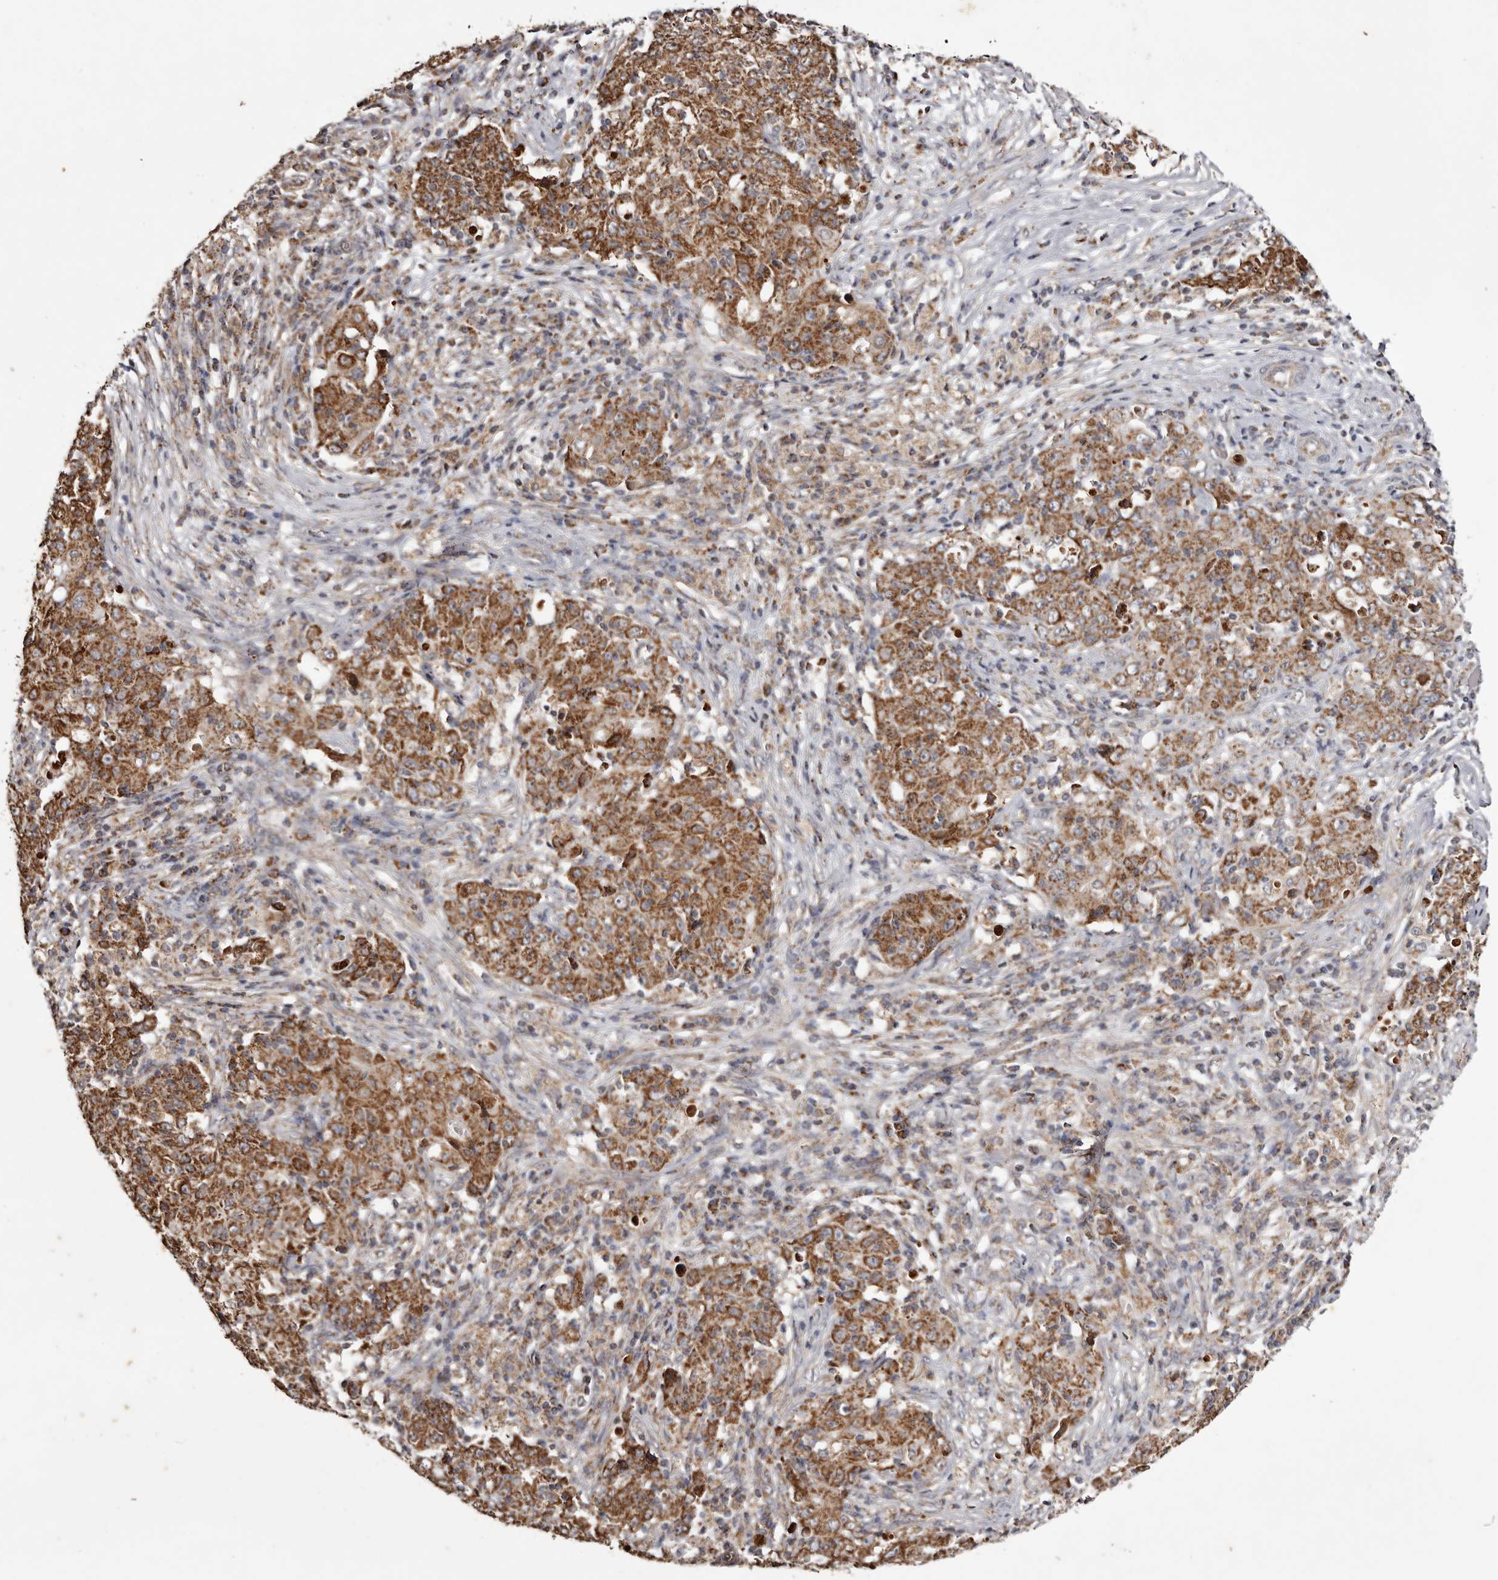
{"staining": {"intensity": "strong", "quantity": ">75%", "location": "cytoplasmic/membranous"}, "tissue": "ovarian cancer", "cell_type": "Tumor cells", "image_type": "cancer", "snomed": [{"axis": "morphology", "description": "Carcinoma, endometroid"}, {"axis": "topography", "description": "Ovary"}], "caption": "Ovarian cancer tissue shows strong cytoplasmic/membranous expression in approximately >75% of tumor cells", "gene": "CPLANE2", "patient": {"sex": "female", "age": 42}}